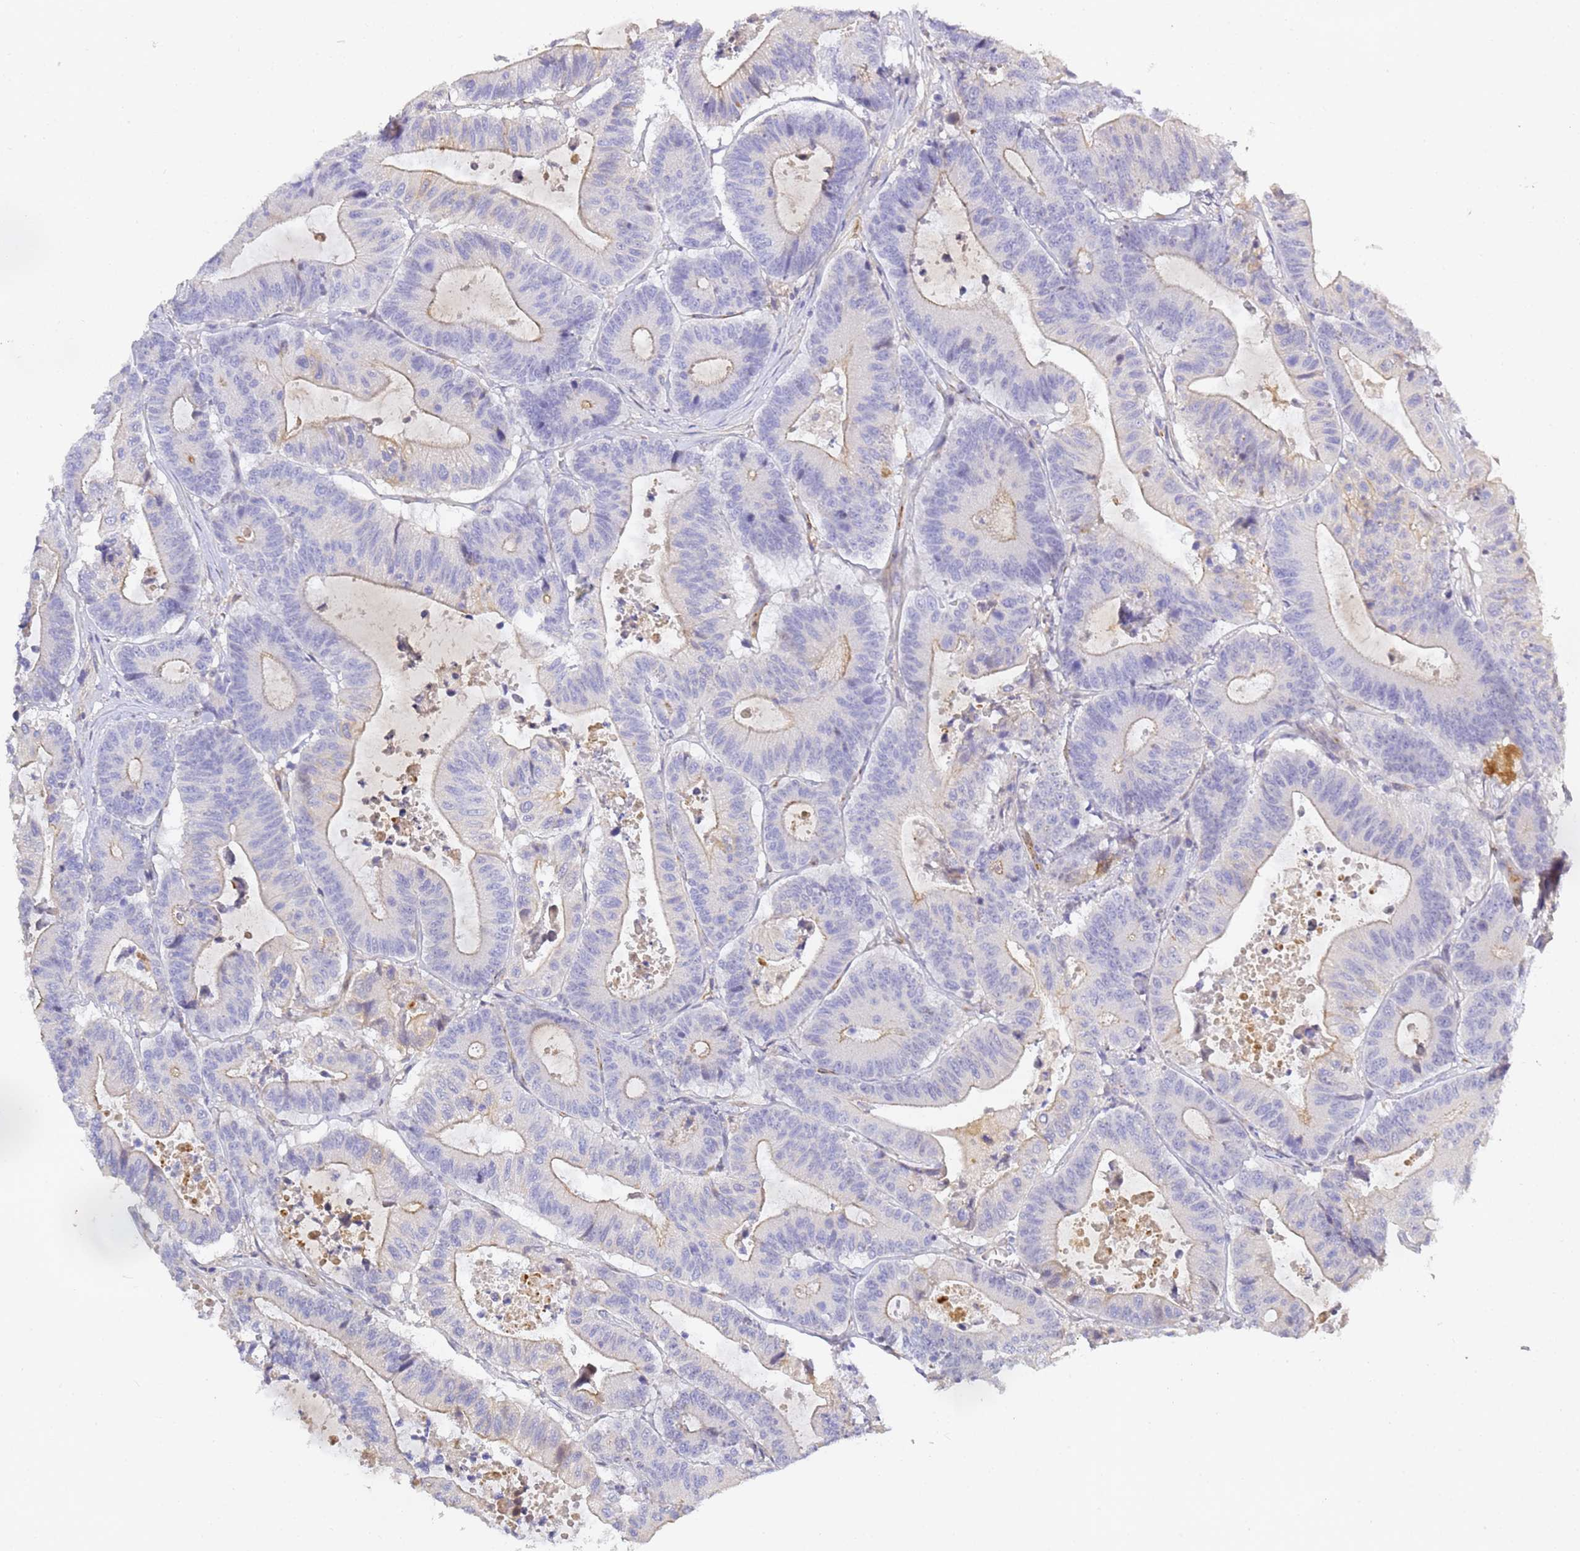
{"staining": {"intensity": "weak", "quantity": "25%-75%", "location": "cytoplasmic/membranous"}, "tissue": "colorectal cancer", "cell_type": "Tumor cells", "image_type": "cancer", "snomed": [{"axis": "morphology", "description": "Adenocarcinoma, NOS"}, {"axis": "topography", "description": "Colon"}], "caption": "Weak cytoplasmic/membranous expression for a protein is present in approximately 25%-75% of tumor cells of colorectal adenocarcinoma using immunohistochemistry.", "gene": "CFH", "patient": {"sex": "female", "age": 84}}